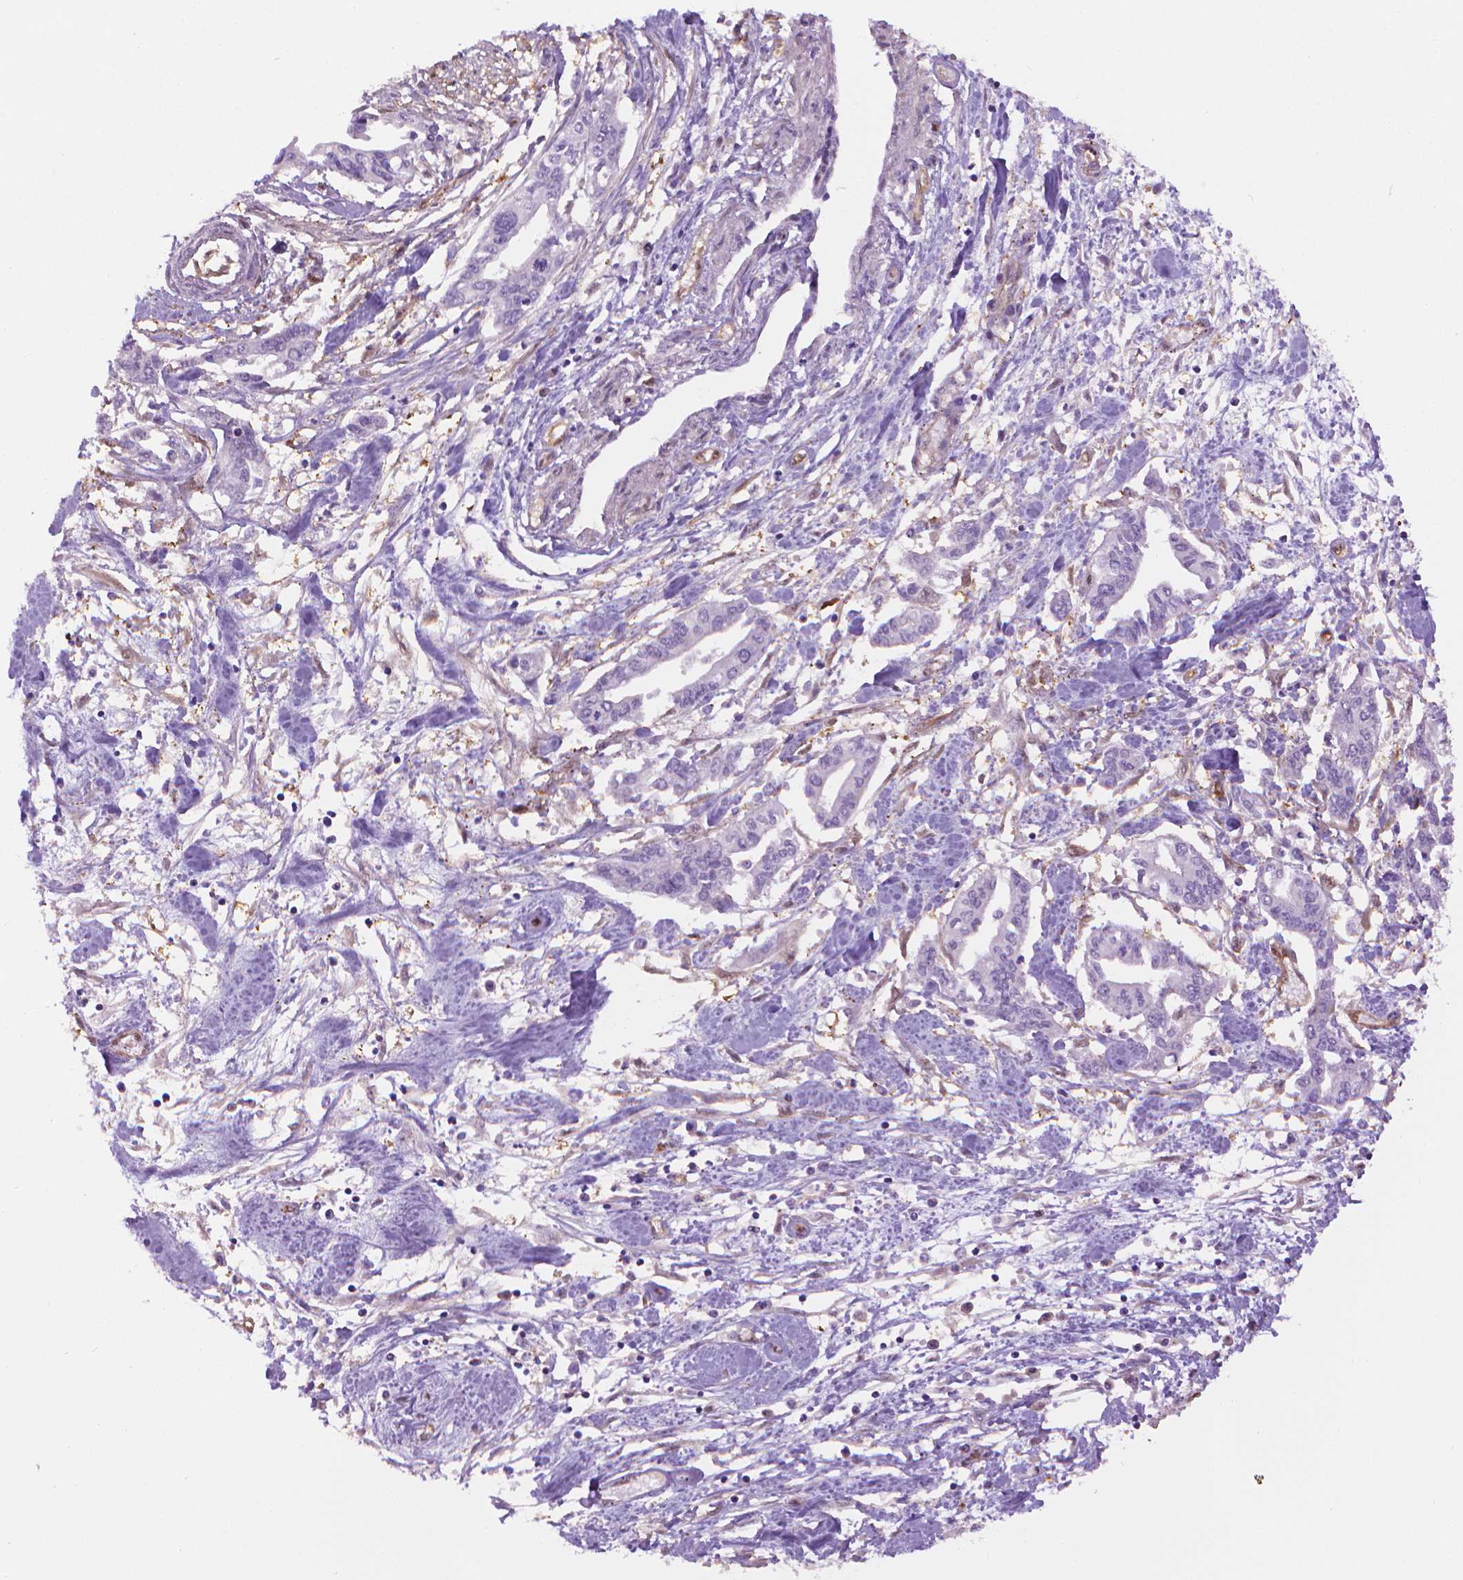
{"staining": {"intensity": "negative", "quantity": "none", "location": "none"}, "tissue": "pancreatic cancer", "cell_type": "Tumor cells", "image_type": "cancer", "snomed": [{"axis": "morphology", "description": "Adenocarcinoma, NOS"}, {"axis": "topography", "description": "Pancreas"}], "caption": "Immunohistochemistry (IHC) micrograph of adenocarcinoma (pancreatic) stained for a protein (brown), which demonstrates no expression in tumor cells. (Immunohistochemistry (IHC), brightfield microscopy, high magnification).", "gene": "CLIC4", "patient": {"sex": "male", "age": 60}}